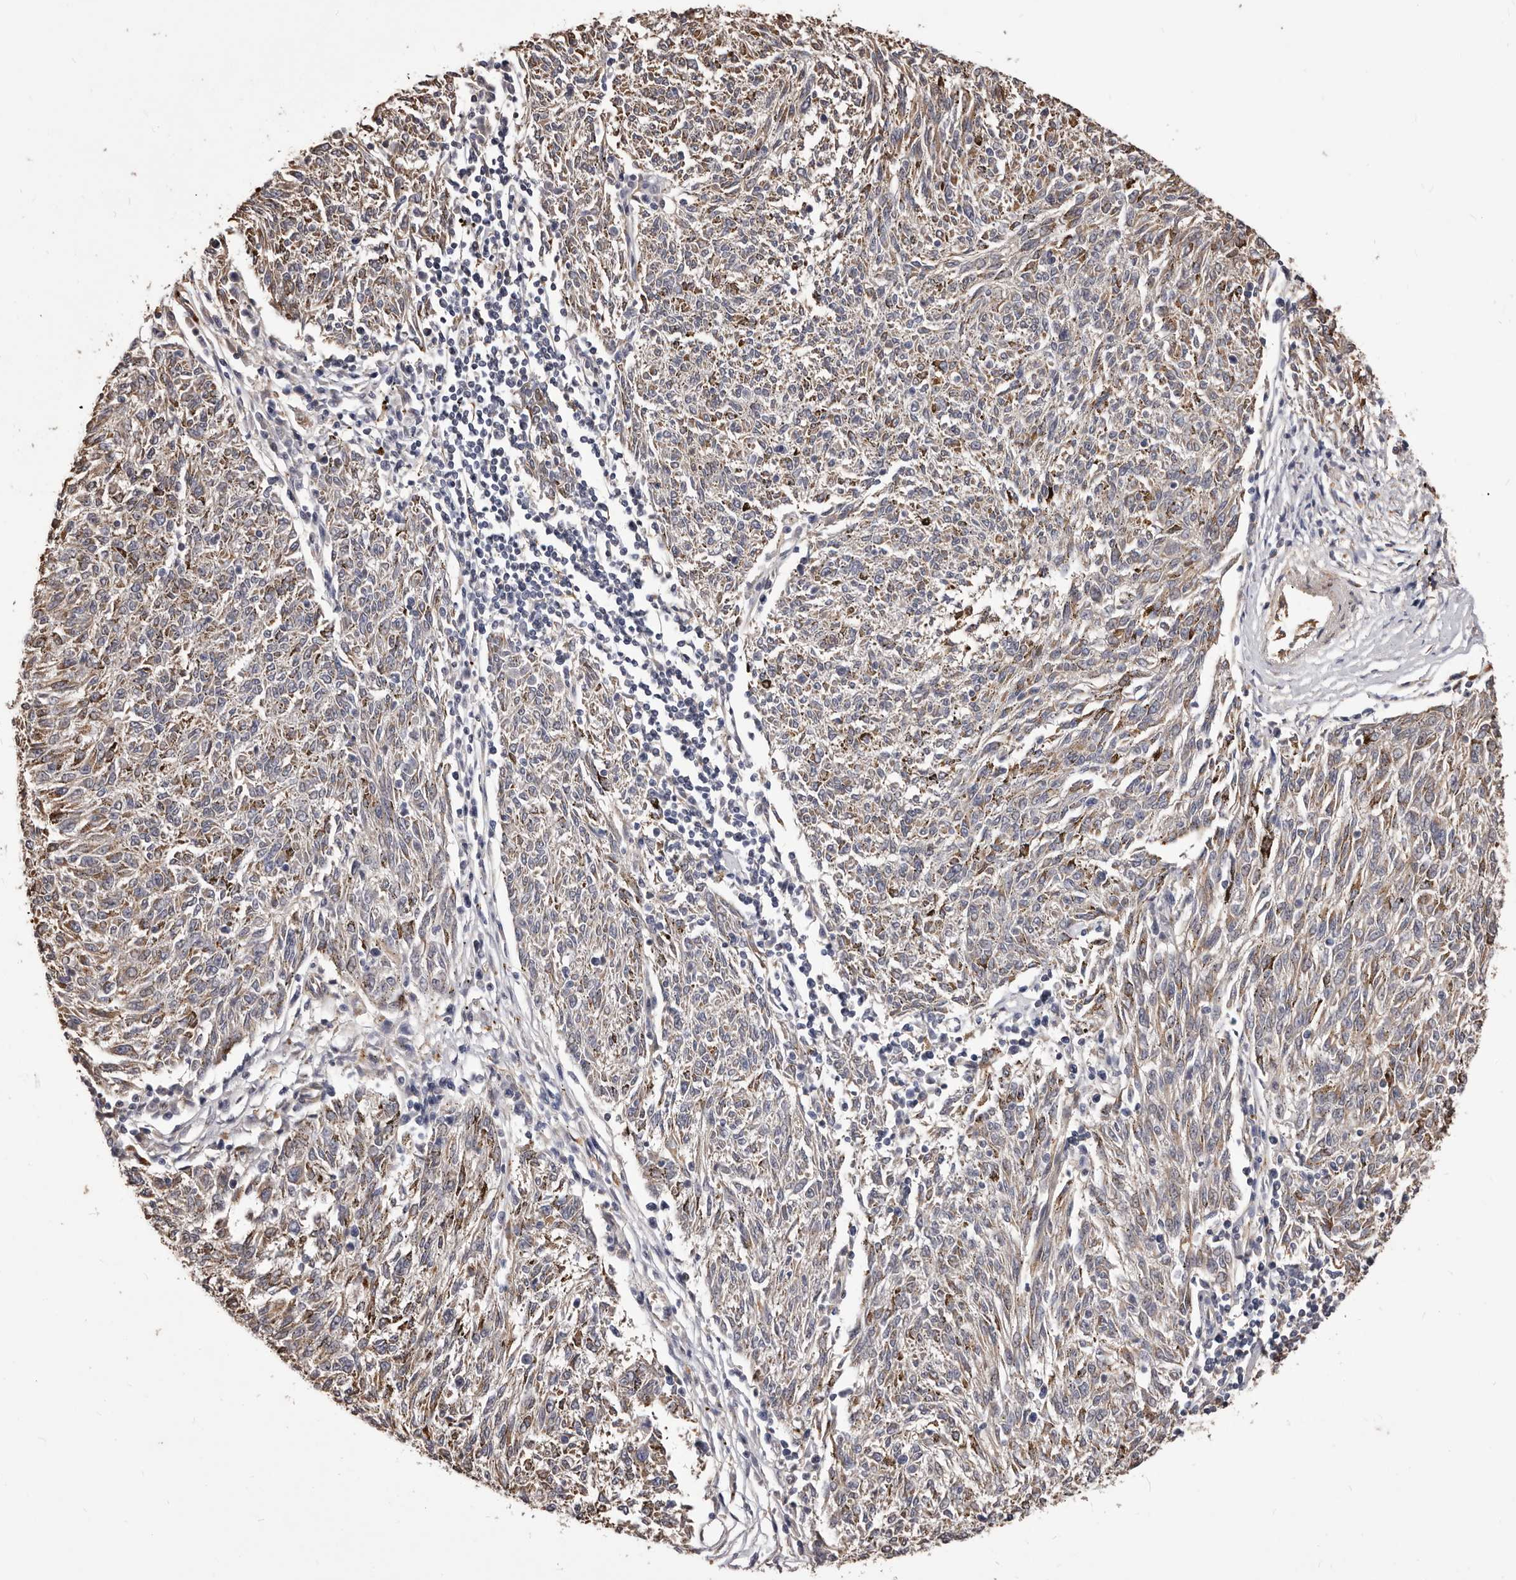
{"staining": {"intensity": "moderate", "quantity": "<25%", "location": "cytoplasmic/membranous"}, "tissue": "melanoma", "cell_type": "Tumor cells", "image_type": "cancer", "snomed": [{"axis": "morphology", "description": "Malignant melanoma, NOS"}, {"axis": "topography", "description": "Skin"}], "caption": "A brown stain labels moderate cytoplasmic/membranous expression of a protein in human melanoma tumor cells. The protein is stained brown, and the nuclei are stained in blue (DAB IHC with brightfield microscopy, high magnification).", "gene": "ALPK1", "patient": {"sex": "female", "age": 72}}